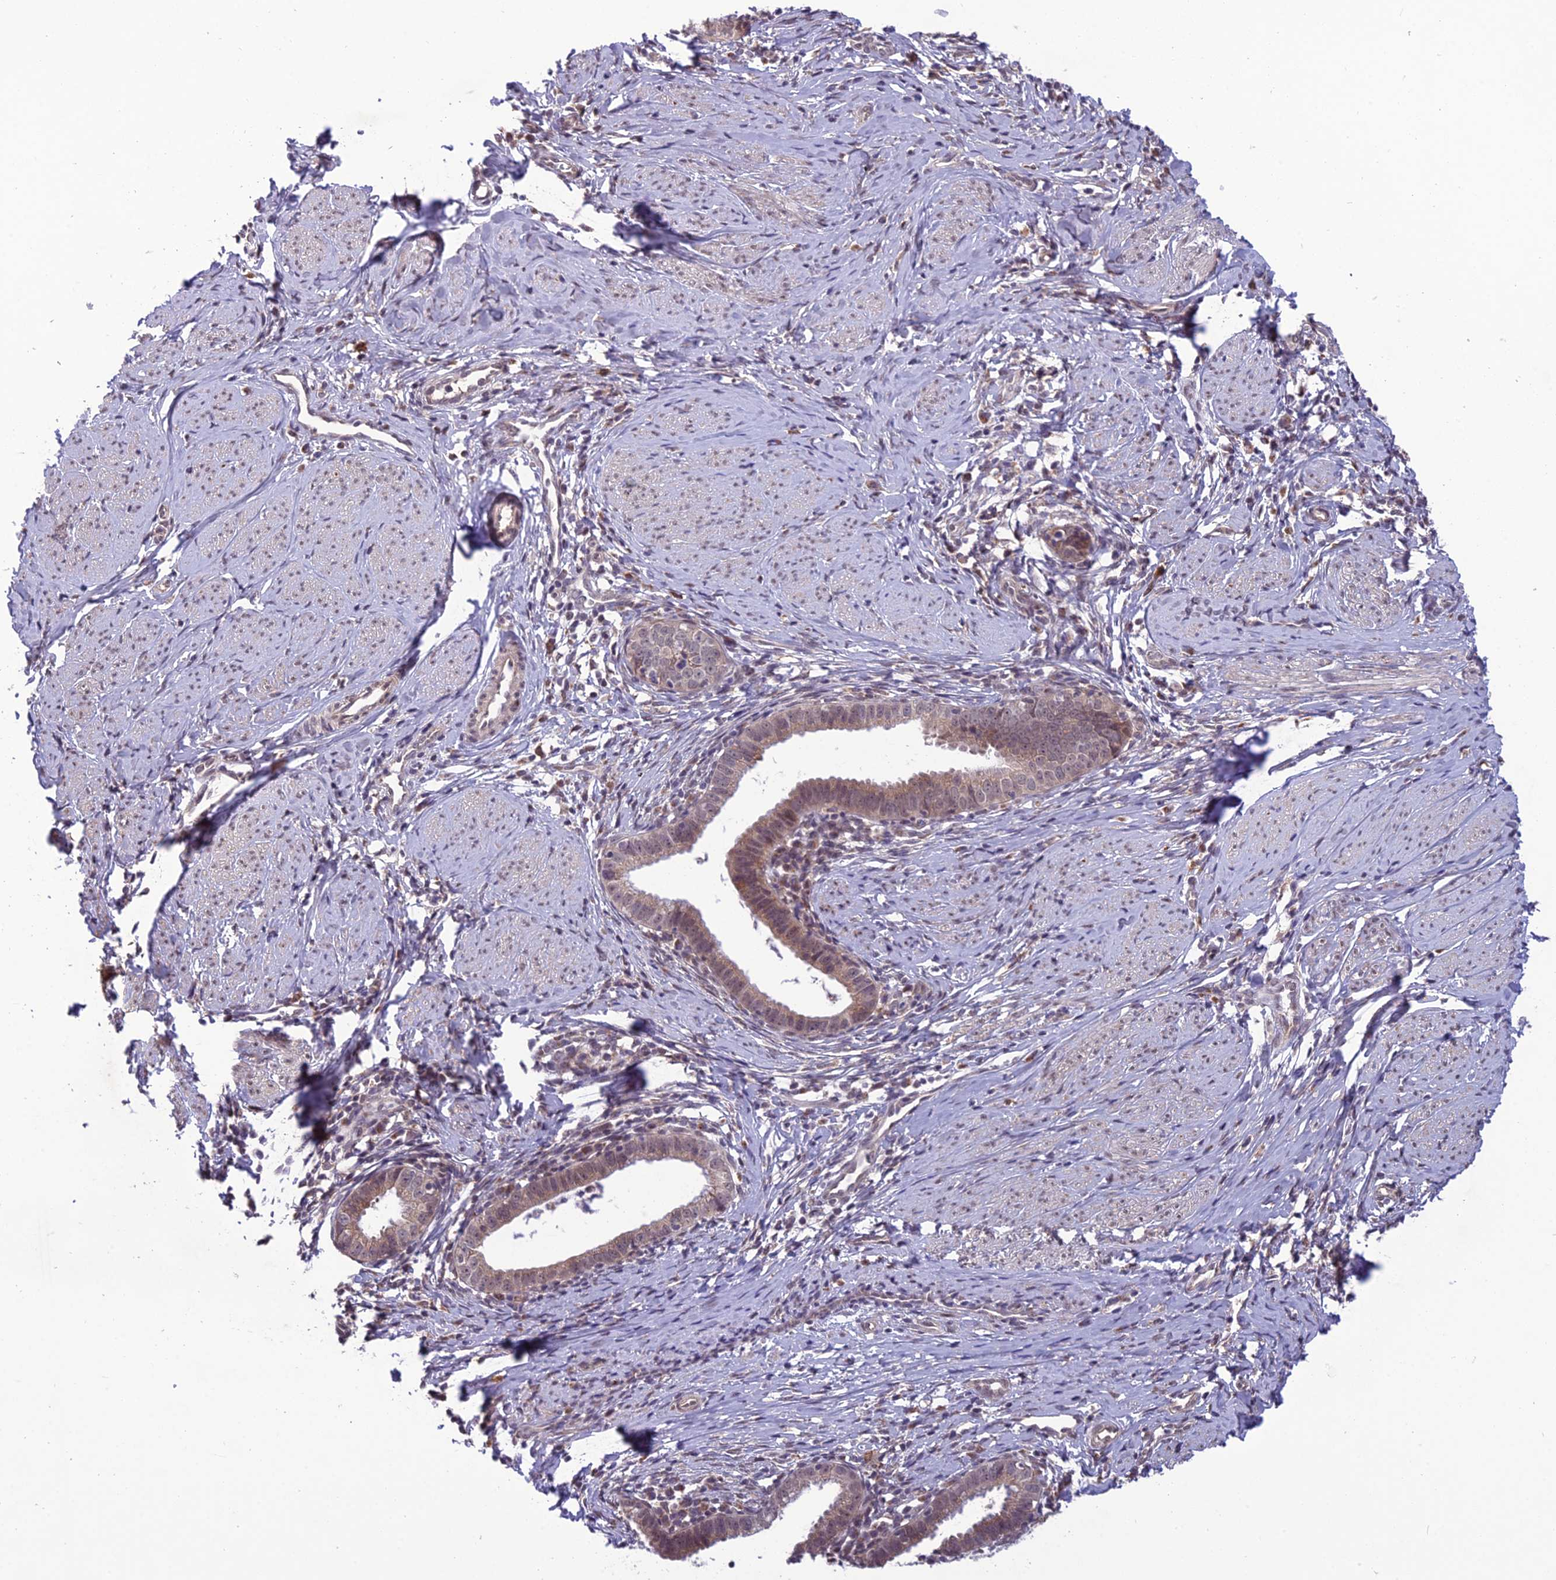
{"staining": {"intensity": "weak", "quantity": "25%-75%", "location": "cytoplasmic/membranous,nuclear"}, "tissue": "cervical cancer", "cell_type": "Tumor cells", "image_type": "cancer", "snomed": [{"axis": "morphology", "description": "Adenocarcinoma, NOS"}, {"axis": "topography", "description": "Cervix"}], "caption": "Protein staining reveals weak cytoplasmic/membranous and nuclear expression in approximately 25%-75% of tumor cells in cervical adenocarcinoma.", "gene": "FBRS", "patient": {"sex": "female", "age": 36}}